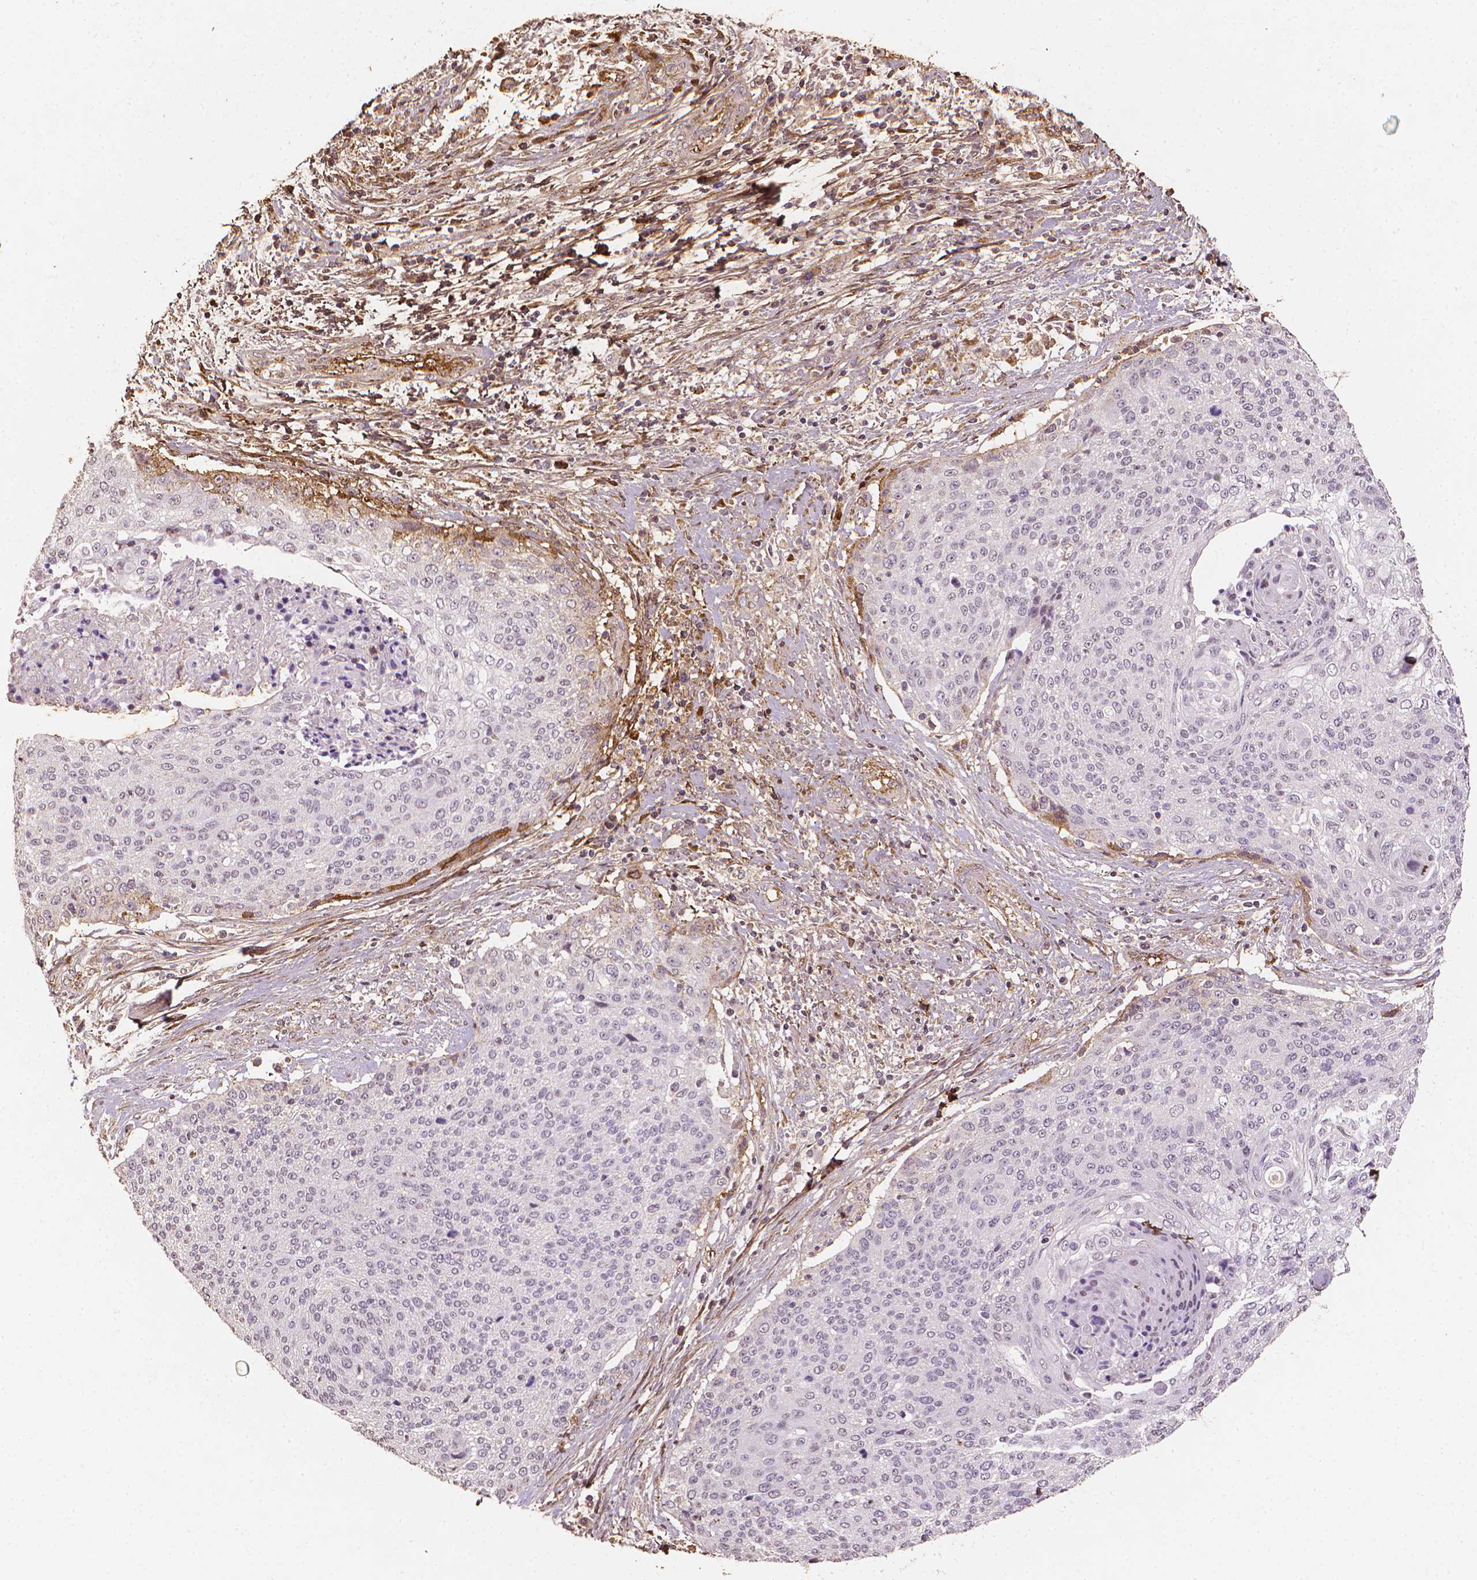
{"staining": {"intensity": "negative", "quantity": "none", "location": "none"}, "tissue": "cervical cancer", "cell_type": "Tumor cells", "image_type": "cancer", "snomed": [{"axis": "morphology", "description": "Squamous cell carcinoma, NOS"}, {"axis": "topography", "description": "Cervix"}], "caption": "DAB (3,3'-diaminobenzidine) immunohistochemical staining of human squamous cell carcinoma (cervical) shows no significant staining in tumor cells.", "gene": "DCN", "patient": {"sex": "female", "age": 31}}